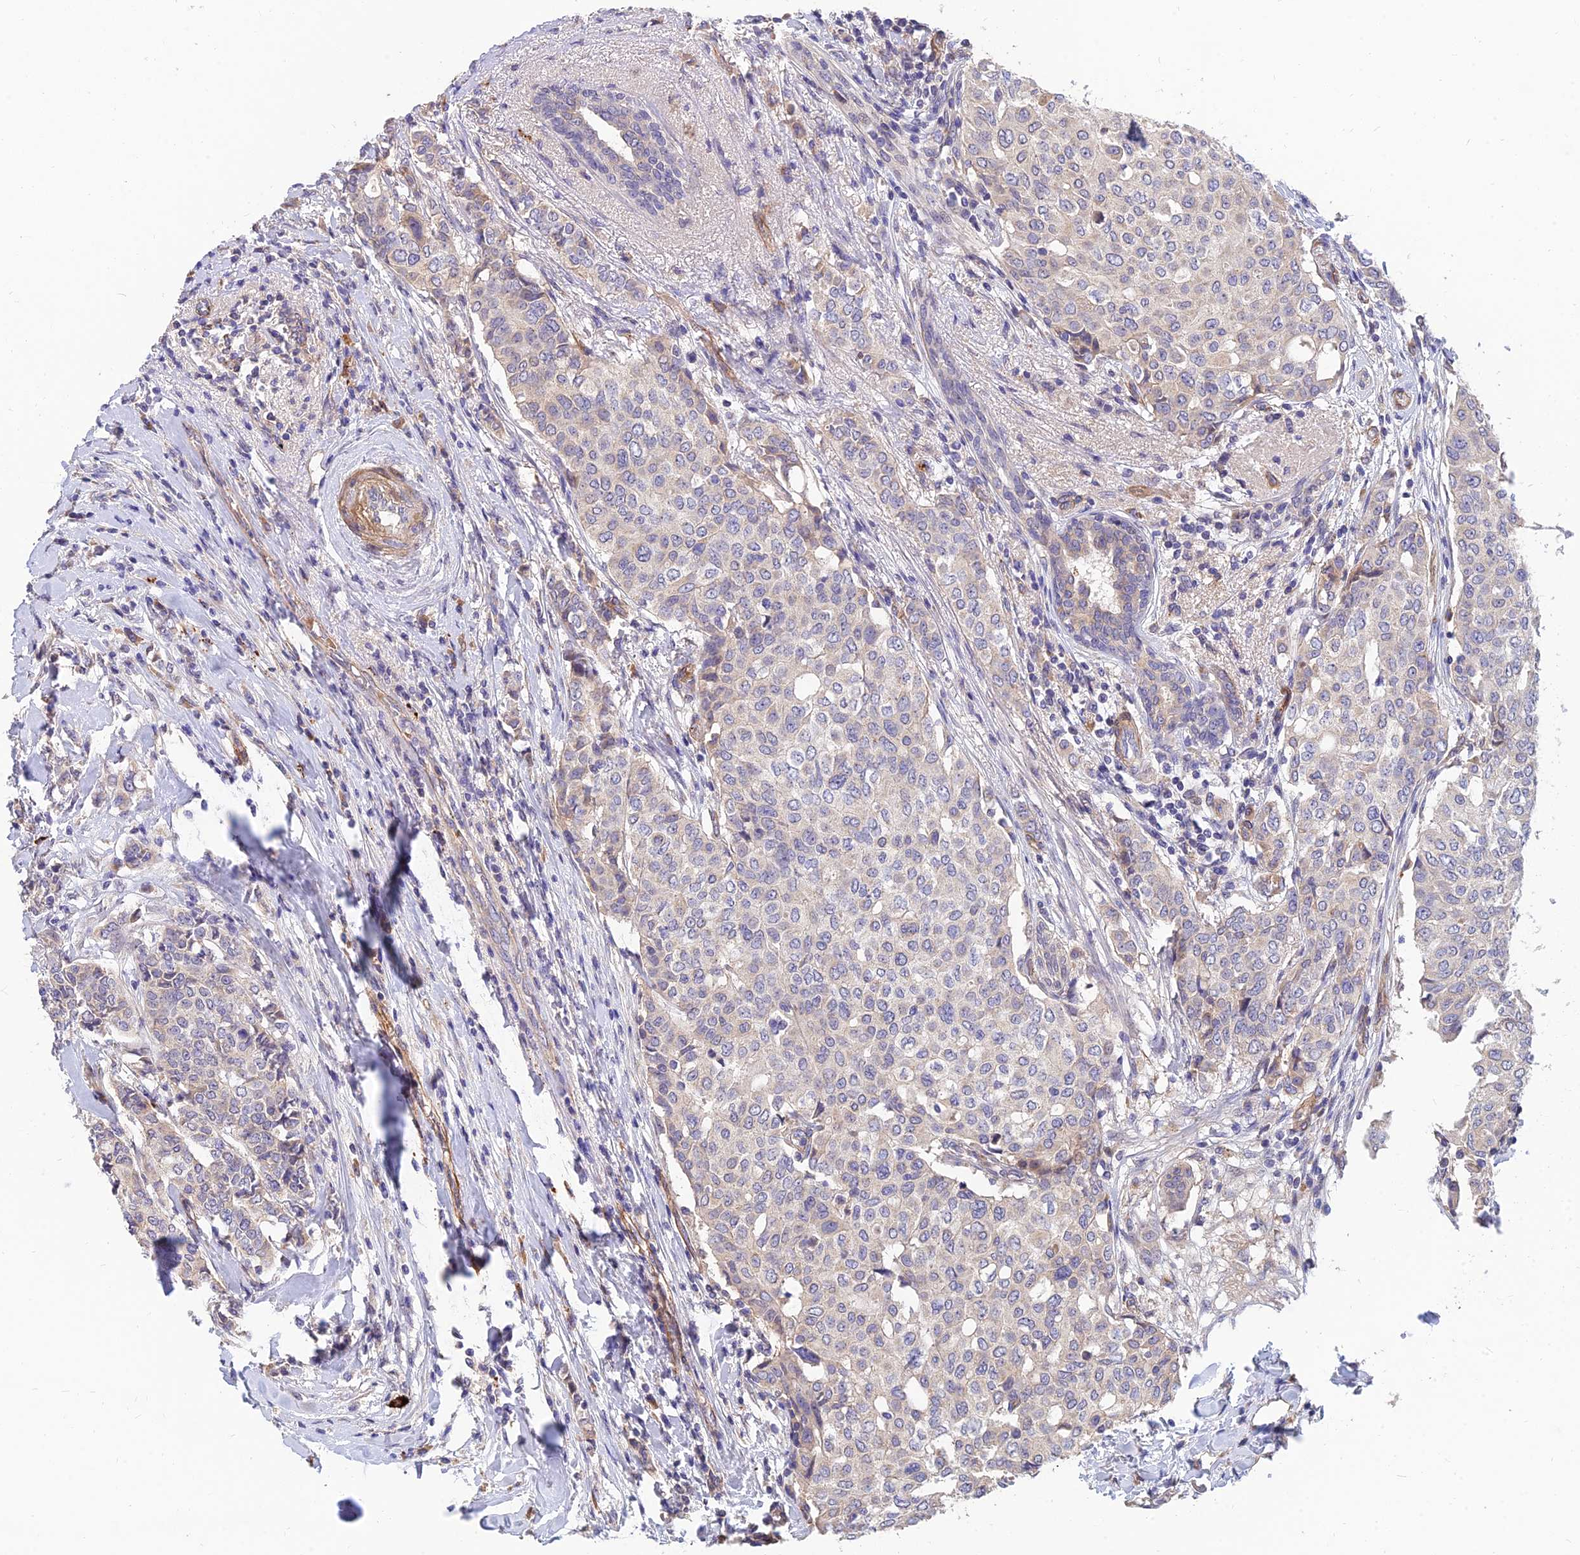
{"staining": {"intensity": "negative", "quantity": "none", "location": "none"}, "tissue": "breast cancer", "cell_type": "Tumor cells", "image_type": "cancer", "snomed": [{"axis": "morphology", "description": "Lobular carcinoma"}, {"axis": "topography", "description": "Breast"}], "caption": "This is an immunohistochemistry (IHC) histopathology image of human breast cancer. There is no staining in tumor cells.", "gene": "MRPL35", "patient": {"sex": "female", "age": 51}}